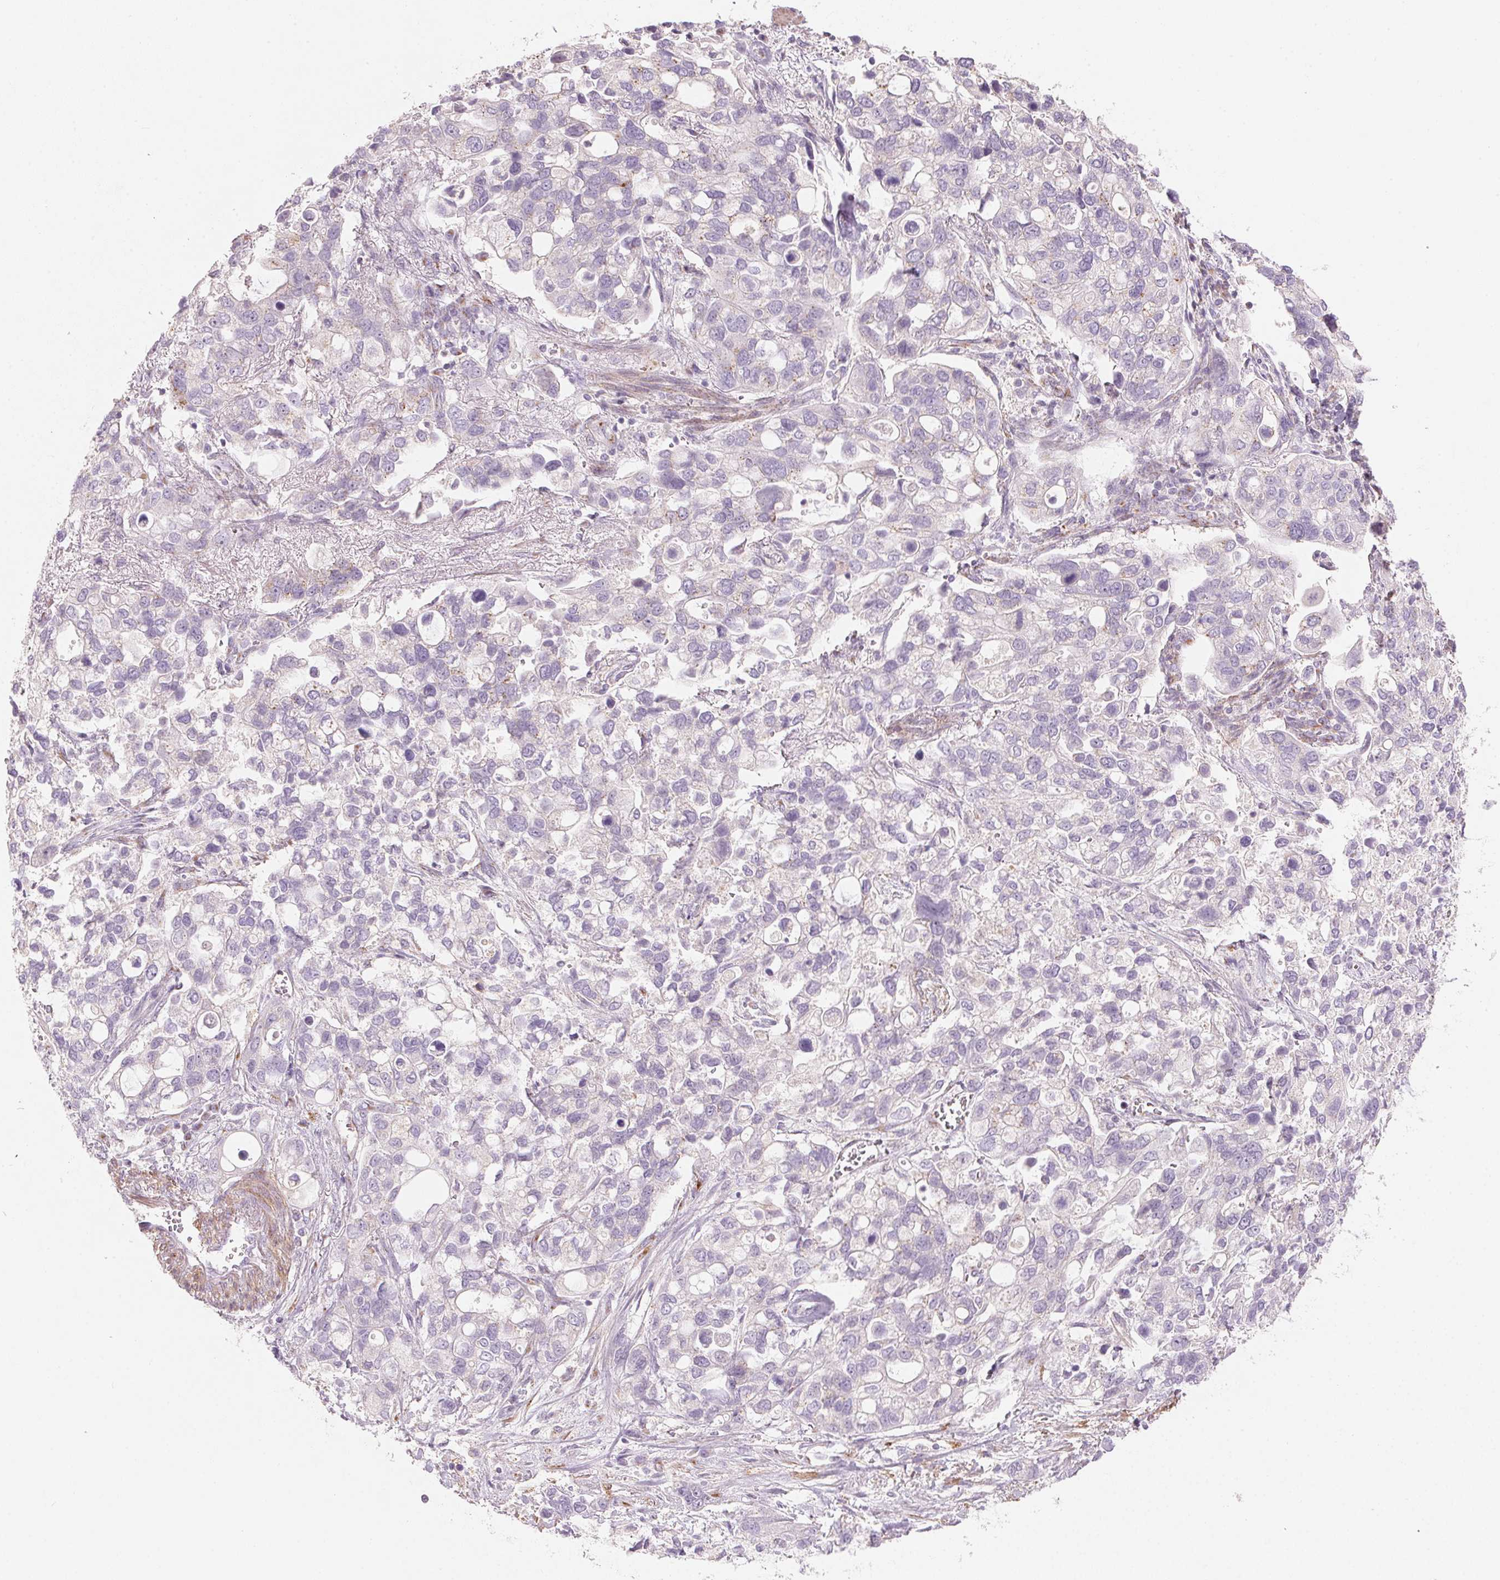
{"staining": {"intensity": "negative", "quantity": "none", "location": "none"}, "tissue": "stomach cancer", "cell_type": "Tumor cells", "image_type": "cancer", "snomed": [{"axis": "morphology", "description": "Adenocarcinoma, NOS"}, {"axis": "topography", "description": "Stomach, upper"}], "caption": "There is no significant positivity in tumor cells of stomach adenocarcinoma.", "gene": "DRAM2", "patient": {"sex": "female", "age": 81}}